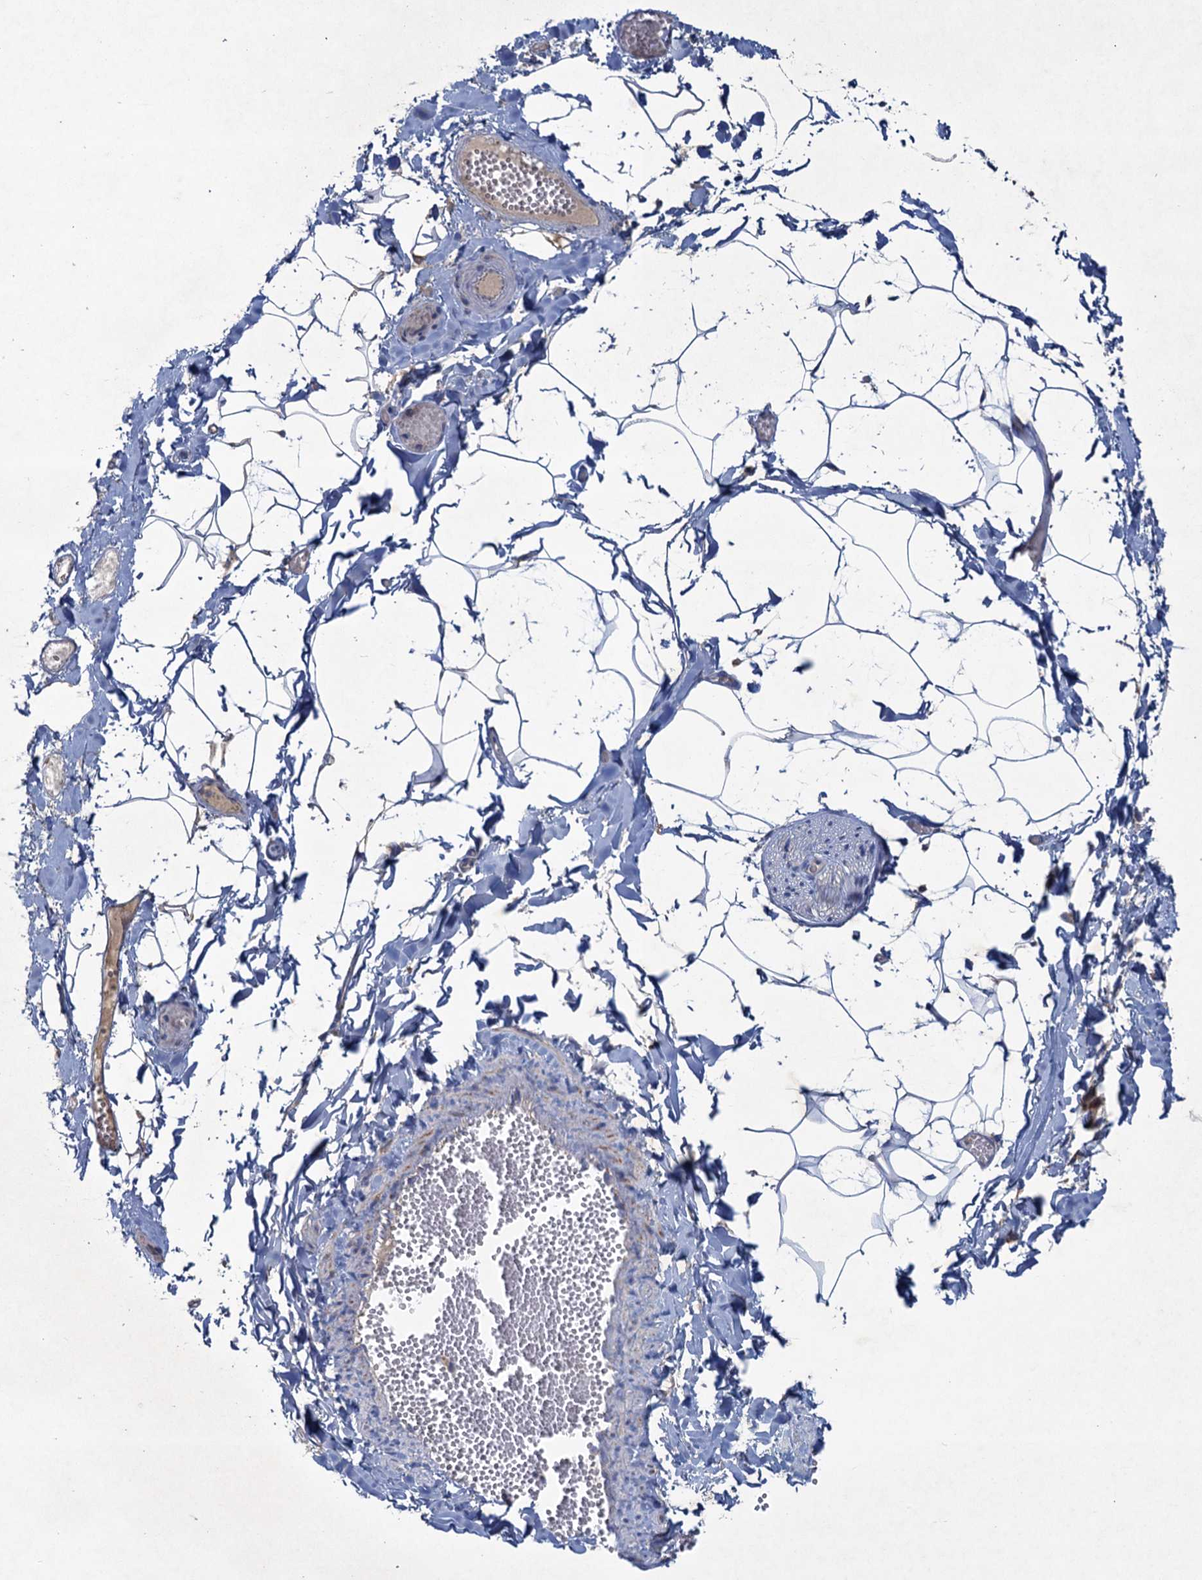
{"staining": {"intensity": "moderate", "quantity": "25%-75%", "location": "cytoplasmic/membranous"}, "tissue": "adipose tissue", "cell_type": "Adipocytes", "image_type": "normal", "snomed": [{"axis": "morphology", "description": "Normal tissue, NOS"}, {"axis": "topography", "description": "Gallbladder"}, {"axis": "topography", "description": "Peripheral nerve tissue"}], "caption": "Brown immunohistochemical staining in benign adipose tissue reveals moderate cytoplasmic/membranous positivity in about 25%-75% of adipocytes.", "gene": "GTPBP3", "patient": {"sex": "male", "age": 38}}